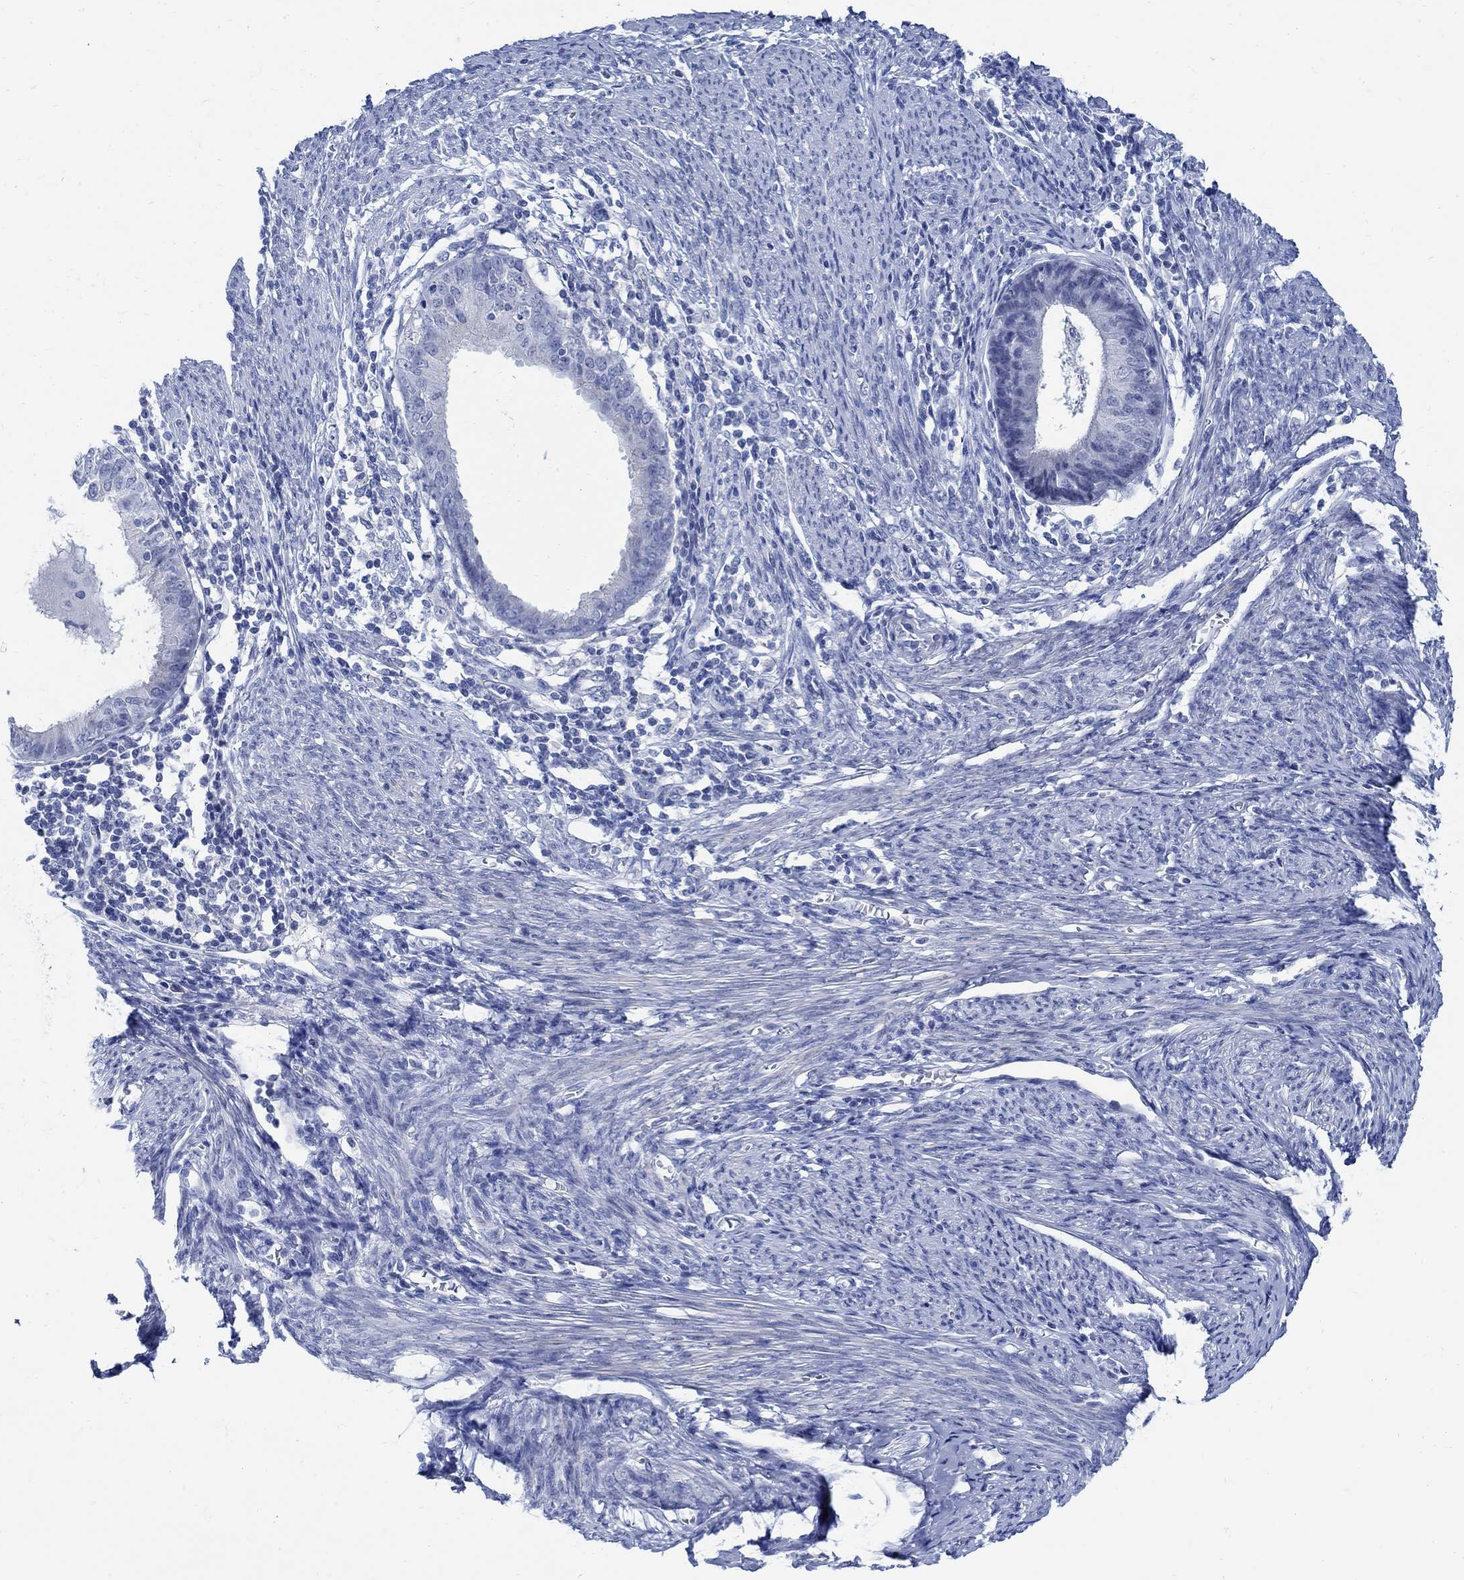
{"staining": {"intensity": "negative", "quantity": "none", "location": "none"}, "tissue": "endometrial cancer", "cell_type": "Tumor cells", "image_type": "cancer", "snomed": [{"axis": "morphology", "description": "Adenocarcinoma, NOS"}, {"axis": "topography", "description": "Endometrium"}], "caption": "The immunohistochemistry micrograph has no significant positivity in tumor cells of endometrial adenocarcinoma tissue.", "gene": "CAMK2N1", "patient": {"sex": "female", "age": 57}}